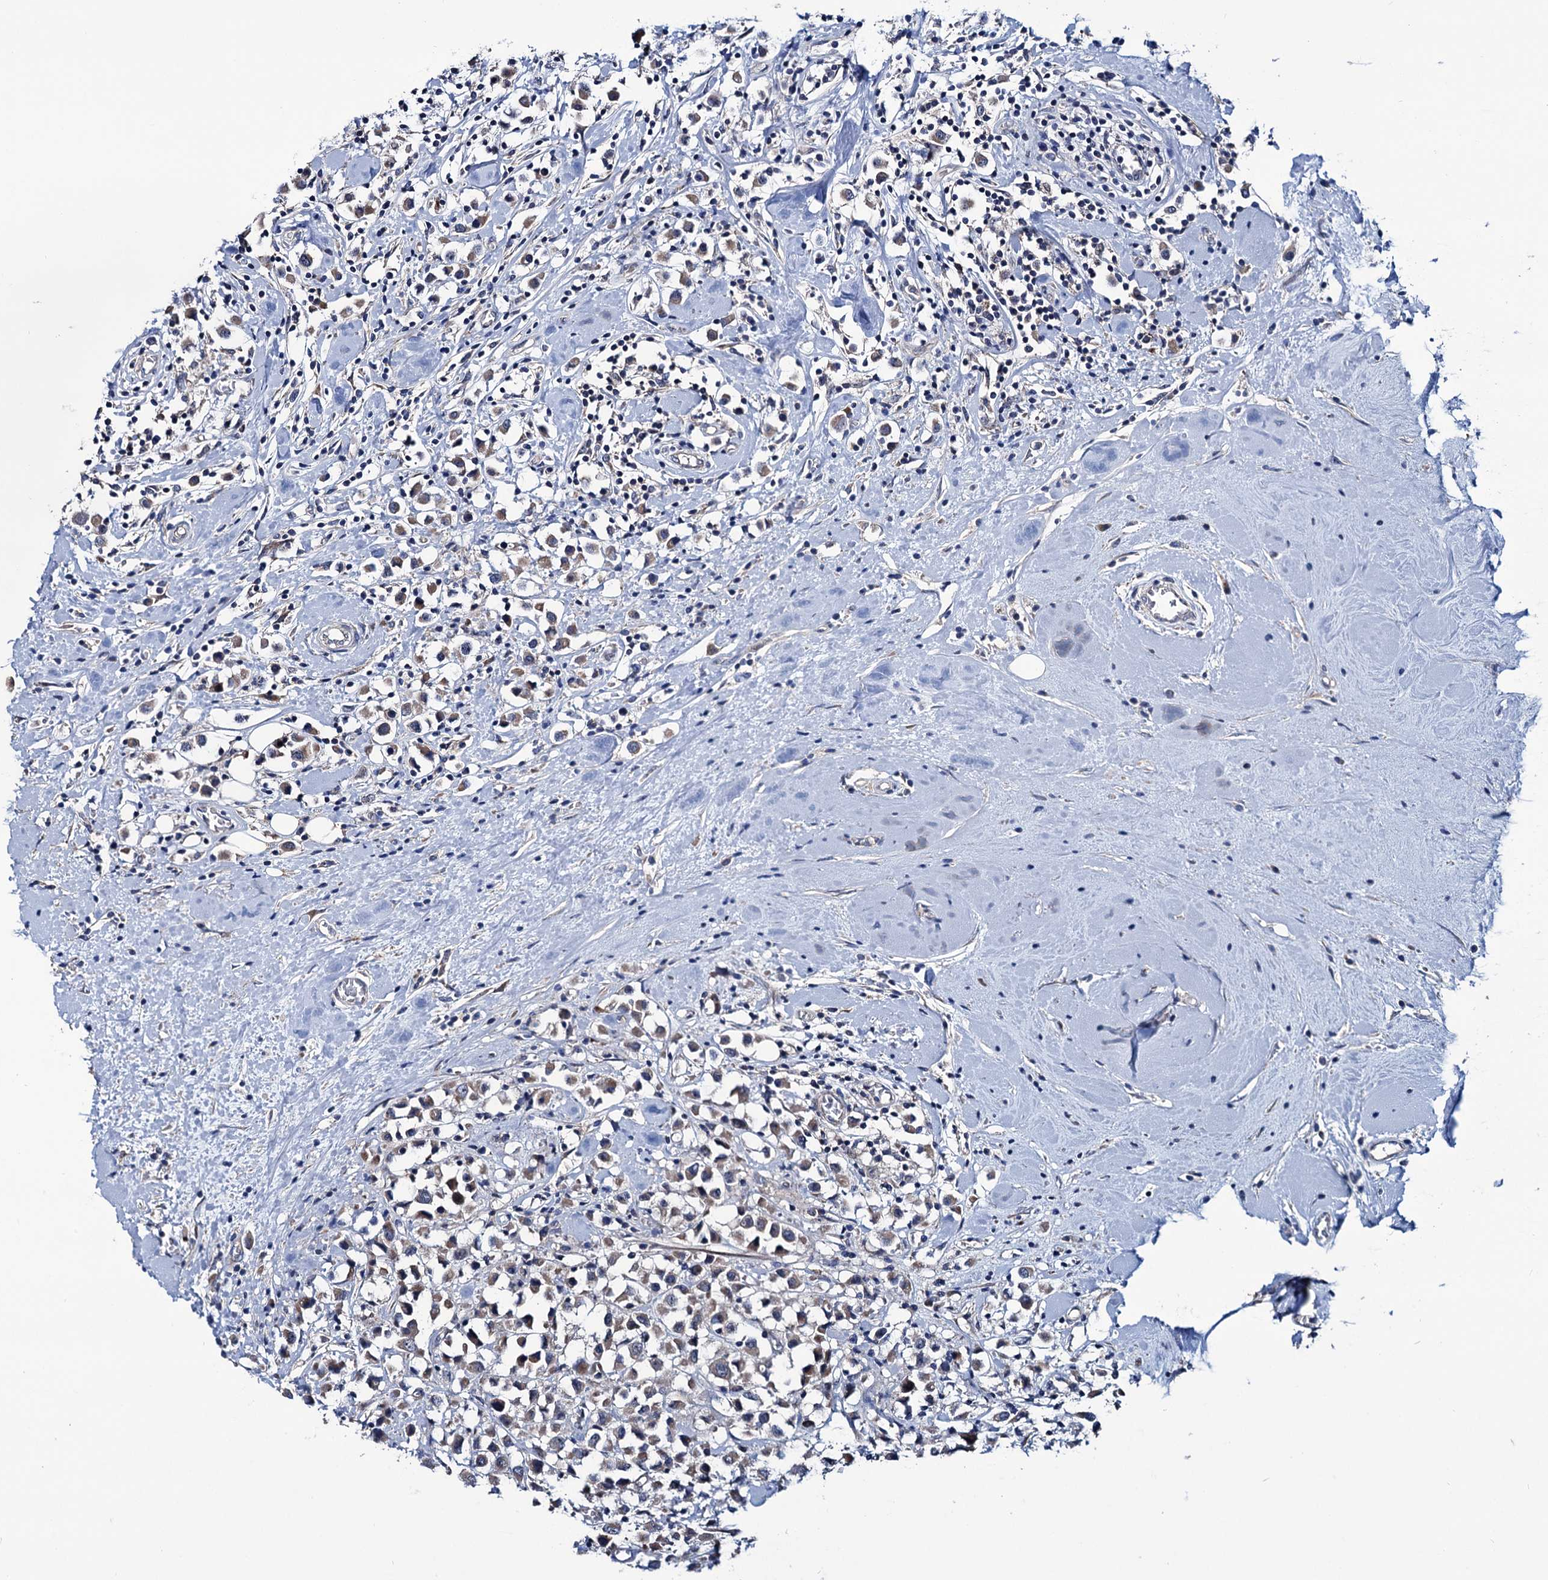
{"staining": {"intensity": "weak", "quantity": "25%-75%", "location": "cytoplasmic/membranous"}, "tissue": "breast cancer", "cell_type": "Tumor cells", "image_type": "cancer", "snomed": [{"axis": "morphology", "description": "Duct carcinoma"}, {"axis": "topography", "description": "Breast"}], "caption": "Immunohistochemical staining of breast invasive ductal carcinoma exhibits low levels of weak cytoplasmic/membranous protein positivity in approximately 25%-75% of tumor cells.", "gene": "EYA4", "patient": {"sex": "female", "age": 61}}